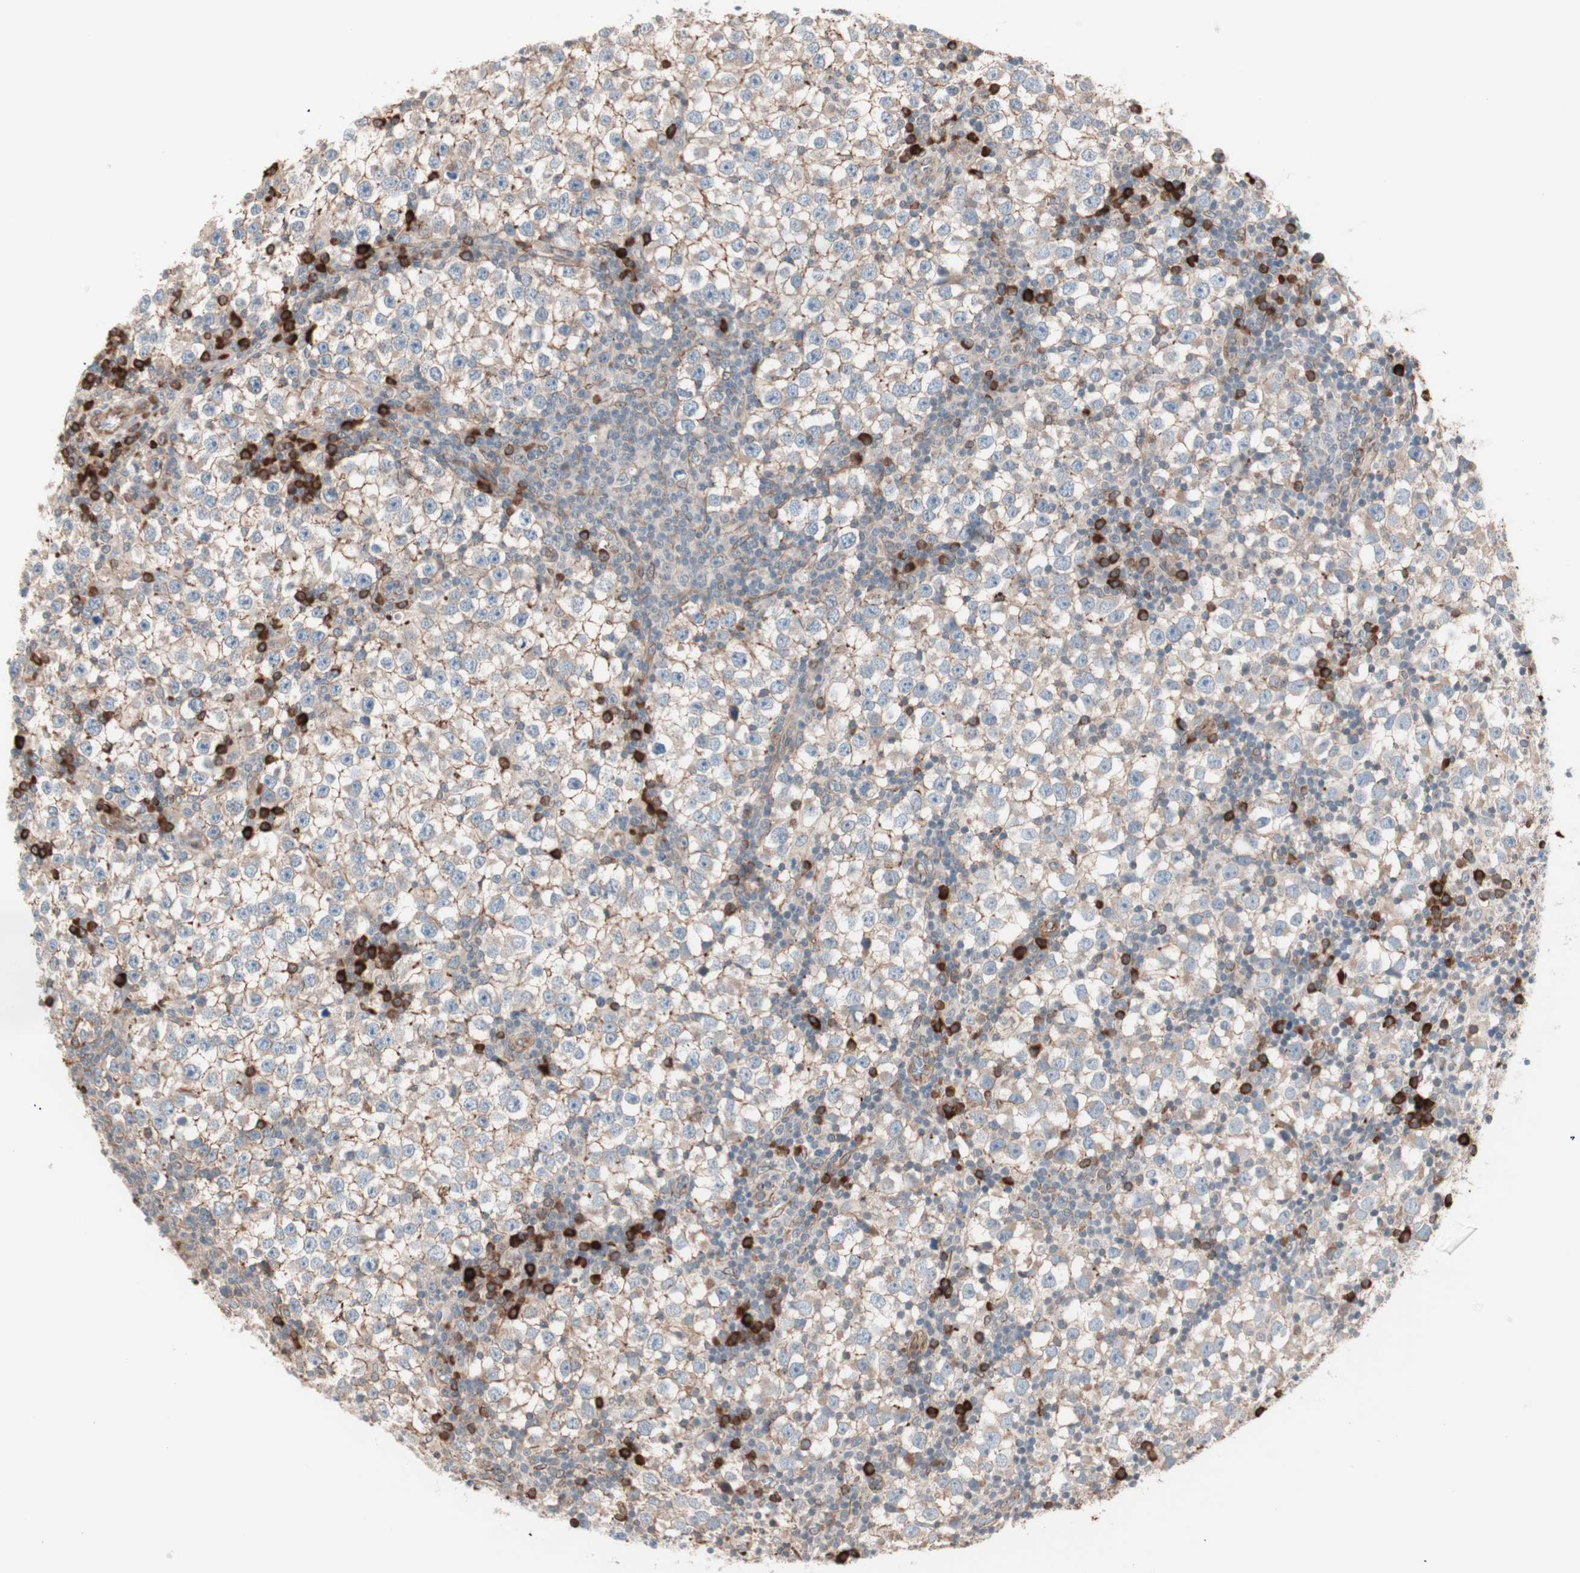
{"staining": {"intensity": "weak", "quantity": ">75%", "location": "cytoplasmic/membranous"}, "tissue": "testis cancer", "cell_type": "Tumor cells", "image_type": "cancer", "snomed": [{"axis": "morphology", "description": "Seminoma, NOS"}, {"axis": "topography", "description": "Testis"}], "caption": "Weak cytoplasmic/membranous expression for a protein is seen in approximately >75% of tumor cells of testis cancer (seminoma) using immunohistochemistry.", "gene": "ALG5", "patient": {"sex": "male", "age": 65}}